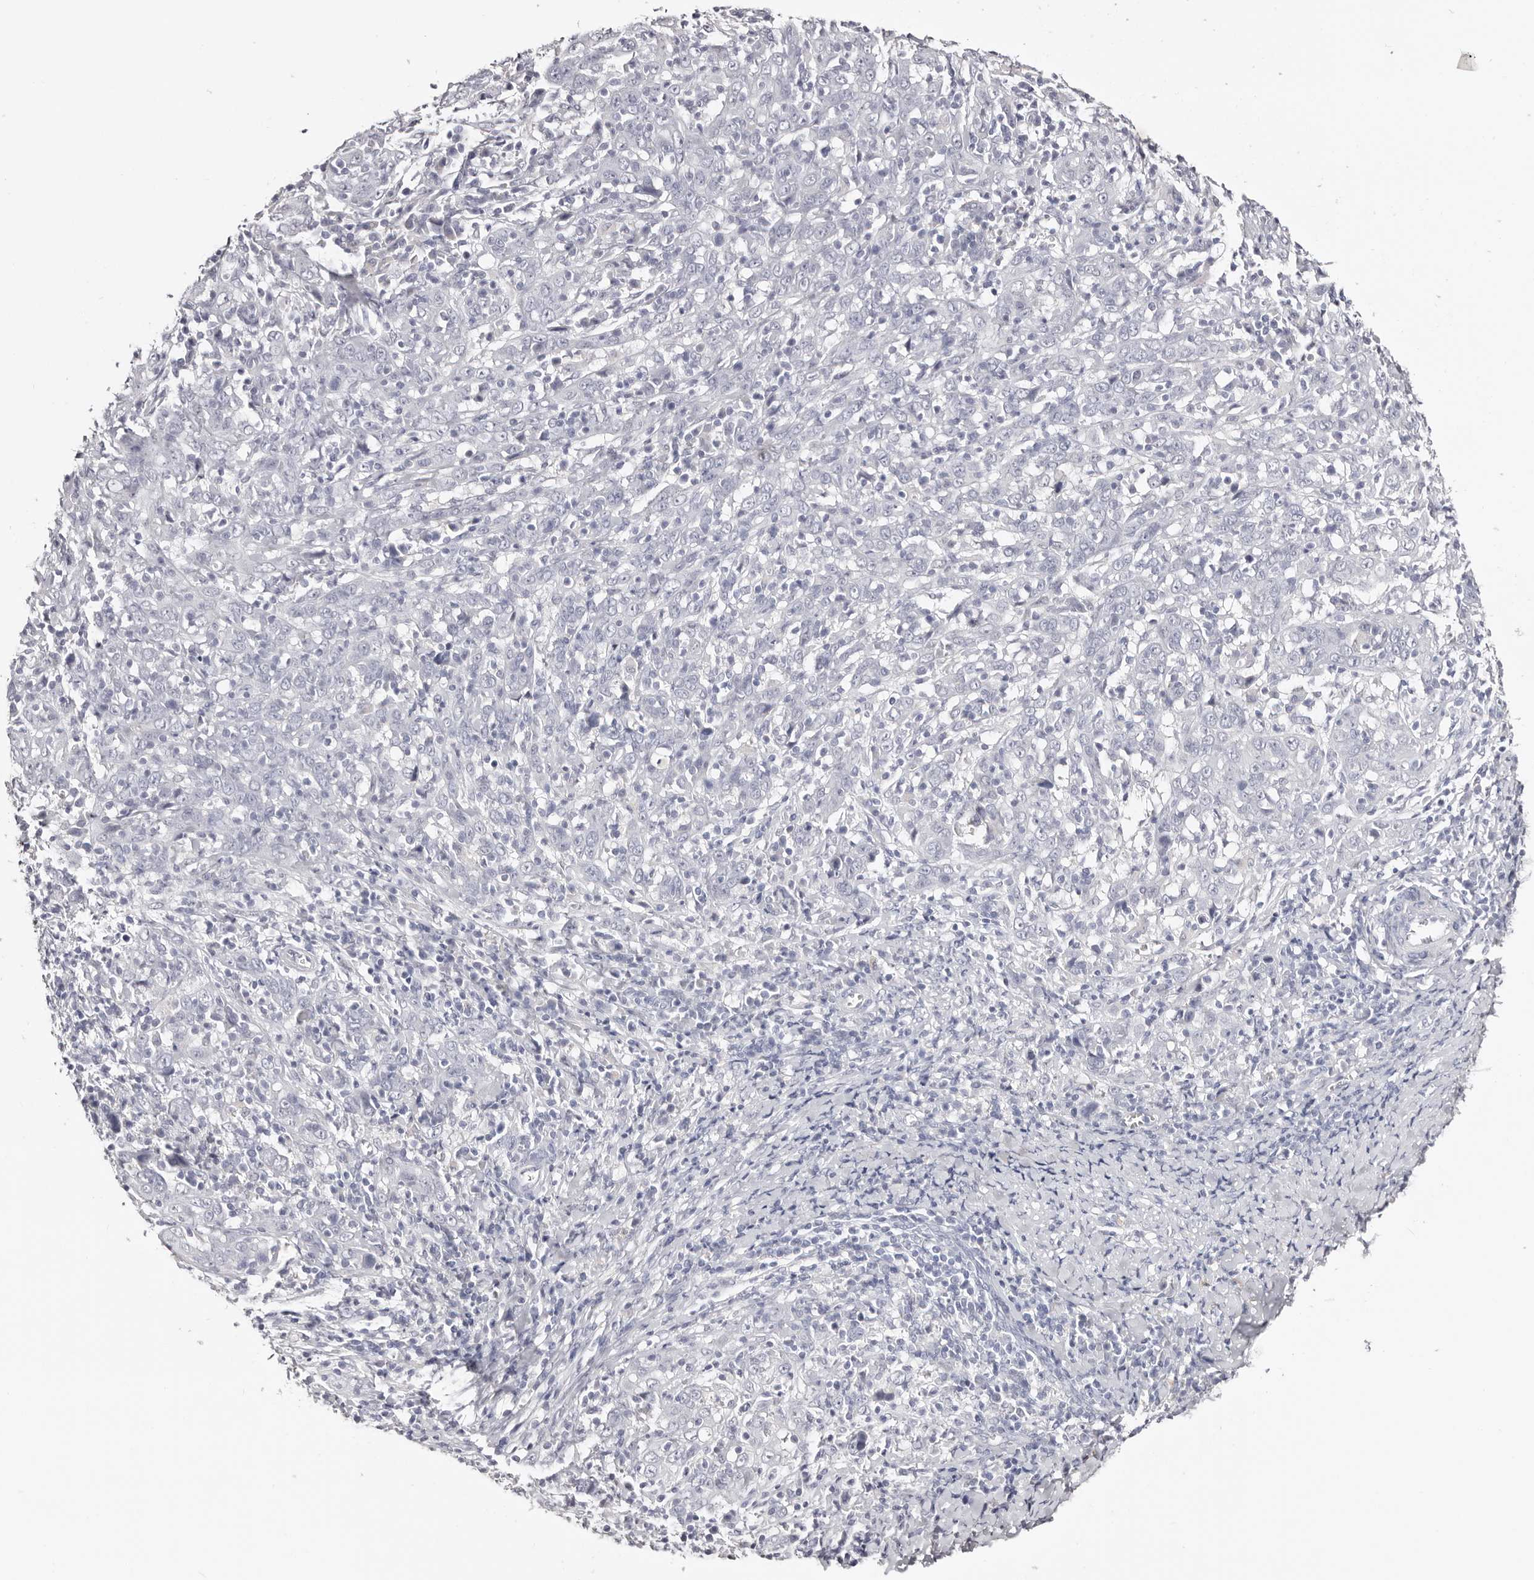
{"staining": {"intensity": "negative", "quantity": "none", "location": "none"}, "tissue": "cervical cancer", "cell_type": "Tumor cells", "image_type": "cancer", "snomed": [{"axis": "morphology", "description": "Squamous cell carcinoma, NOS"}, {"axis": "topography", "description": "Cervix"}], "caption": "IHC image of neoplastic tissue: cervical cancer stained with DAB shows no significant protein positivity in tumor cells. (DAB IHC with hematoxylin counter stain).", "gene": "AKNAD1", "patient": {"sex": "female", "age": 46}}